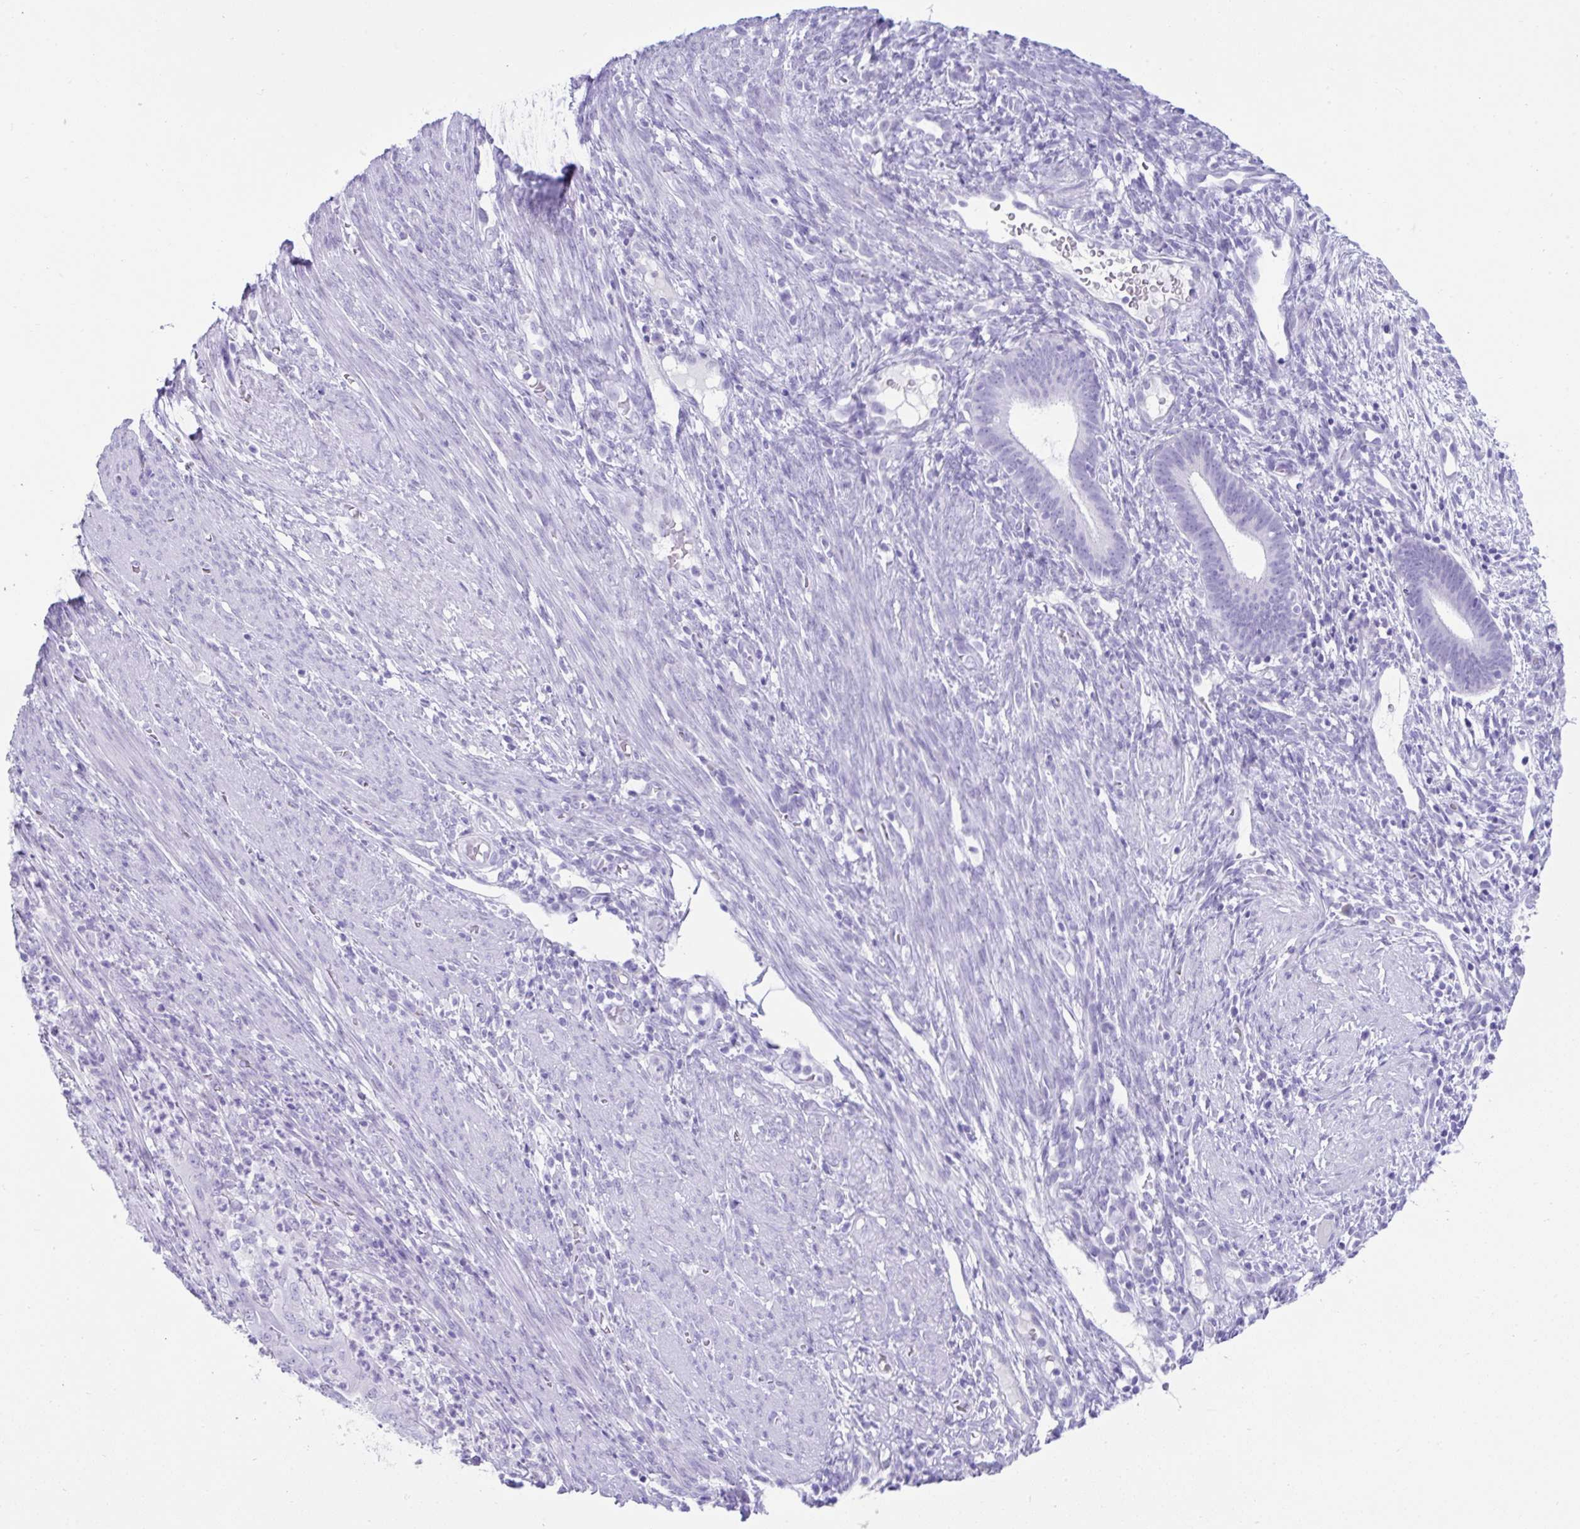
{"staining": {"intensity": "negative", "quantity": "none", "location": "none"}, "tissue": "endometrial cancer", "cell_type": "Tumor cells", "image_type": "cancer", "snomed": [{"axis": "morphology", "description": "Adenocarcinoma, NOS"}, {"axis": "topography", "description": "Endometrium"}], "caption": "Immunohistochemical staining of human endometrial cancer (adenocarcinoma) demonstrates no significant positivity in tumor cells.", "gene": "PSCA", "patient": {"sex": "female", "age": 51}}